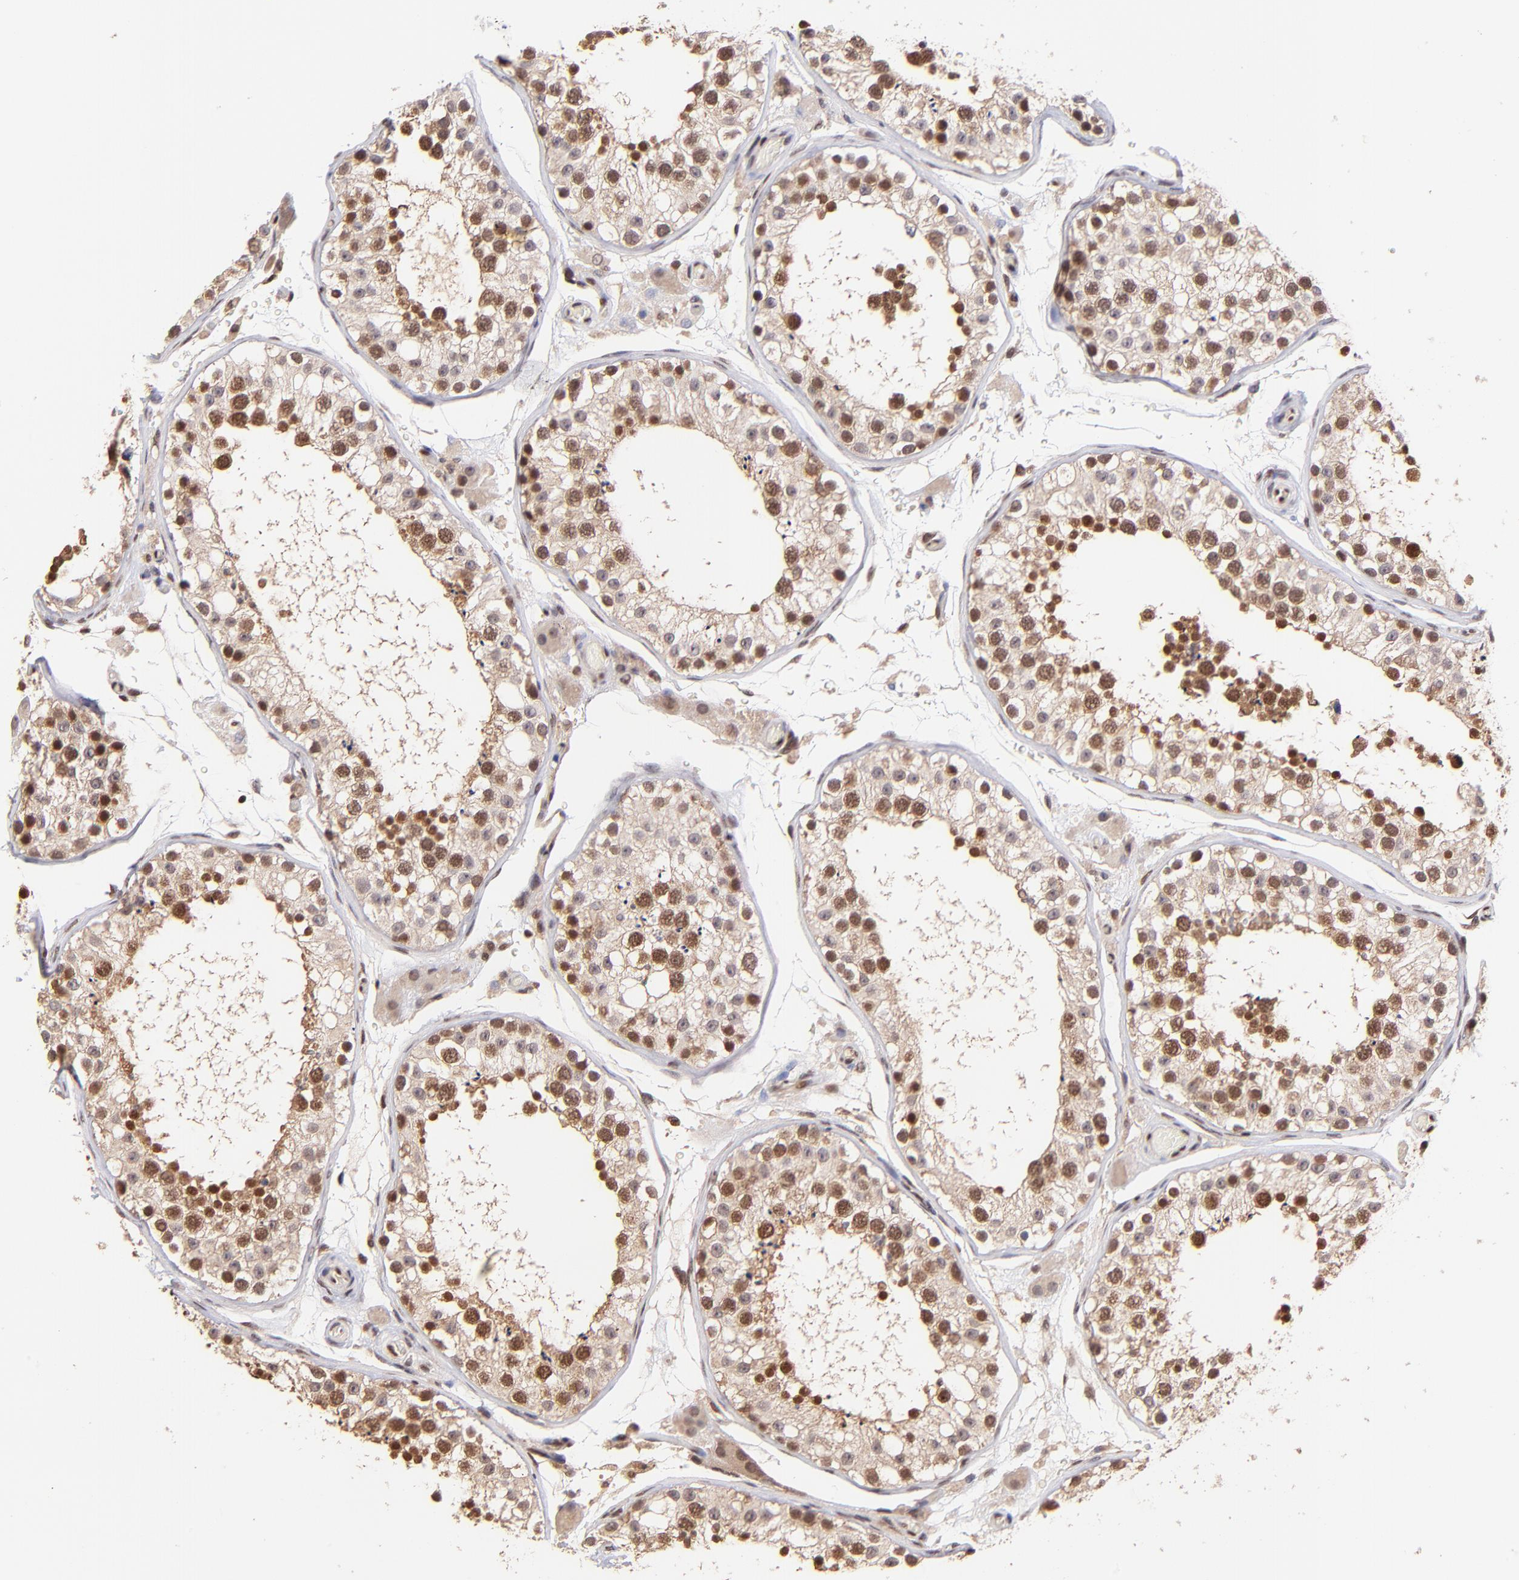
{"staining": {"intensity": "strong", "quantity": "25%-75%", "location": "cytoplasmic/membranous,nuclear"}, "tissue": "testis", "cell_type": "Cells in seminiferous ducts", "image_type": "normal", "snomed": [{"axis": "morphology", "description": "Normal tissue, NOS"}, {"axis": "topography", "description": "Testis"}], "caption": "A high-resolution micrograph shows immunohistochemistry (IHC) staining of normal testis, which exhibits strong cytoplasmic/membranous,nuclear positivity in approximately 25%-75% of cells in seminiferous ducts.", "gene": "WDR25", "patient": {"sex": "male", "age": 26}}